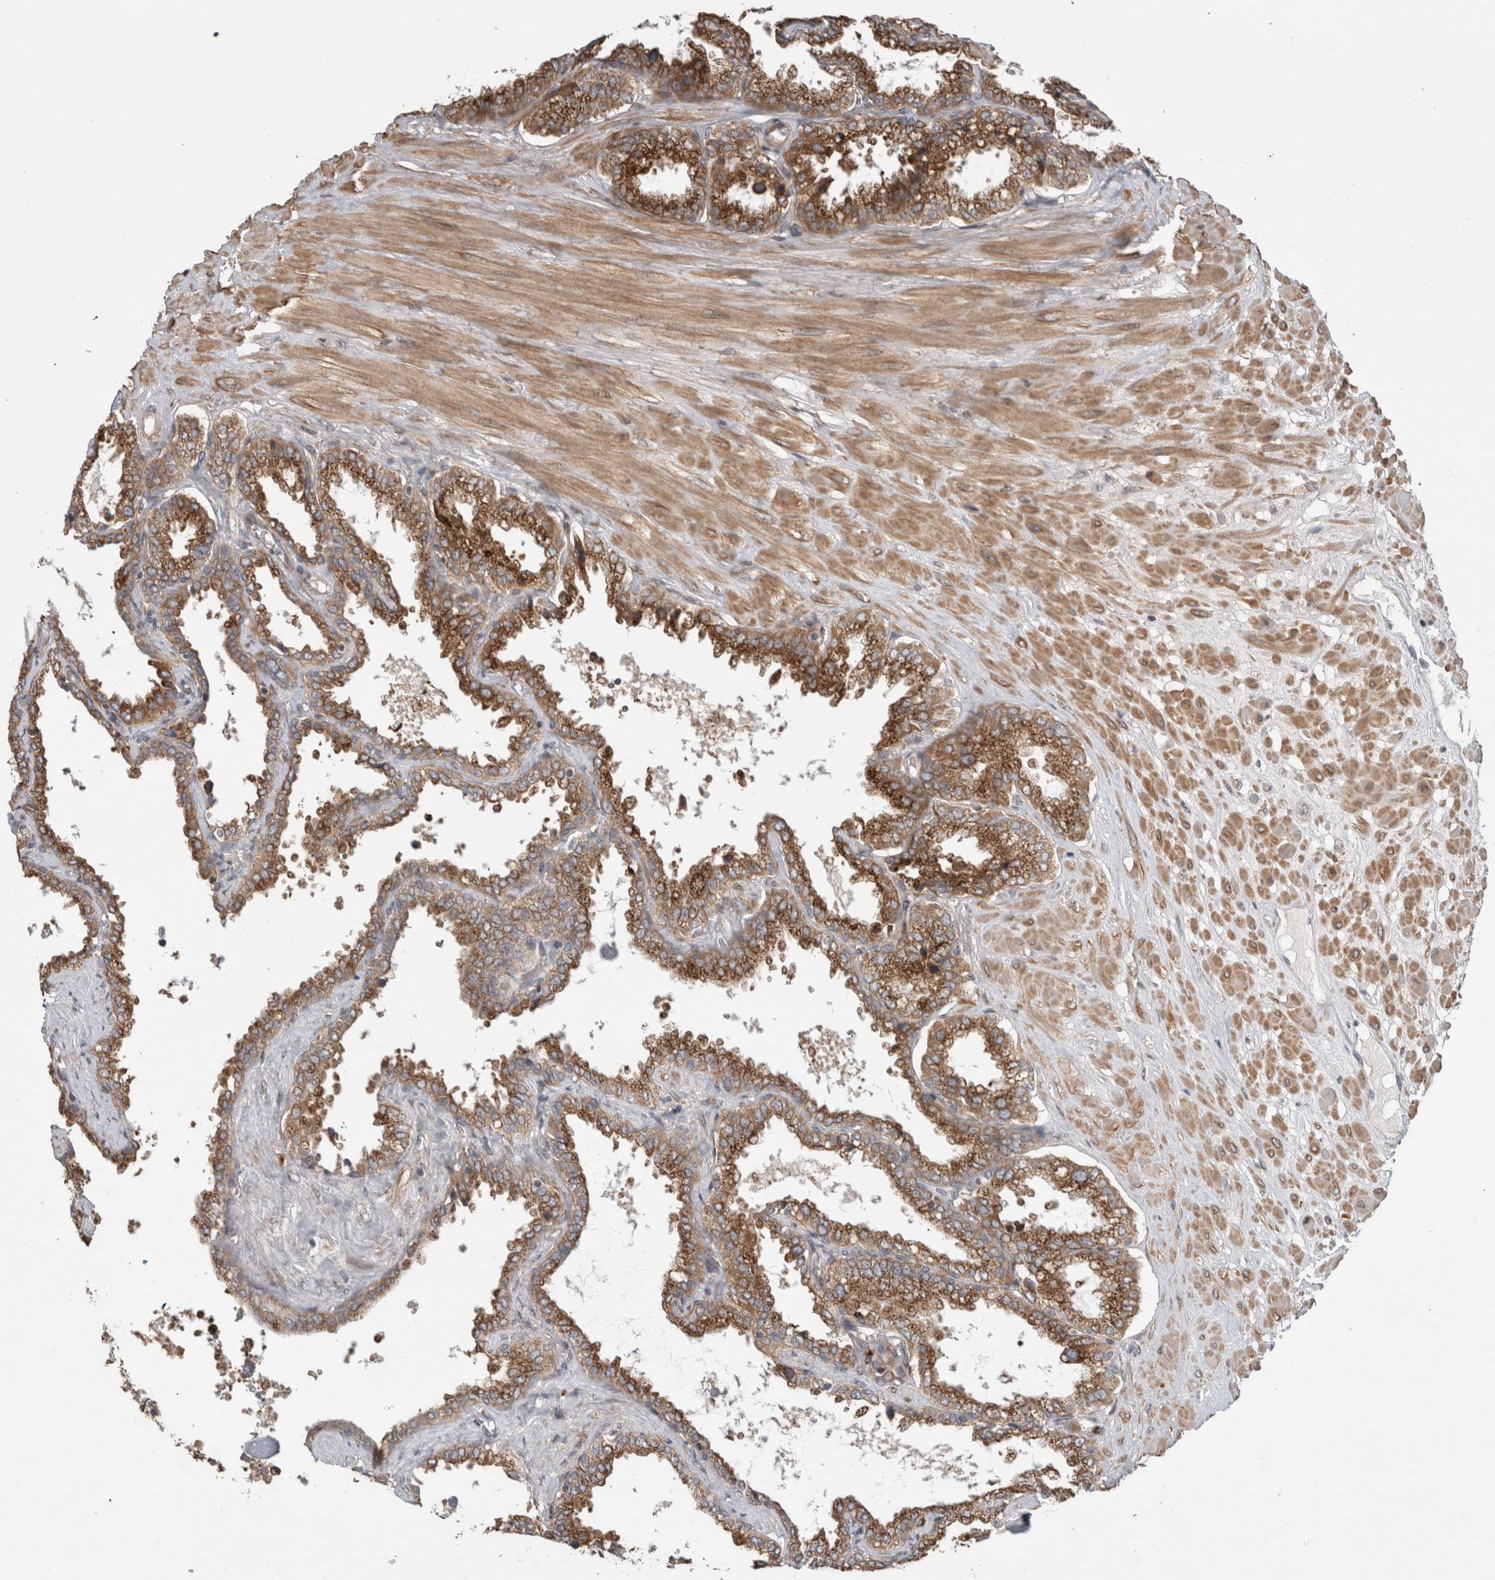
{"staining": {"intensity": "strong", "quantity": ">75%", "location": "cytoplasmic/membranous"}, "tissue": "seminal vesicle", "cell_type": "Glandular cells", "image_type": "normal", "snomed": [{"axis": "morphology", "description": "Normal tissue, NOS"}, {"axis": "topography", "description": "Seminal veicle"}], "caption": "A high-resolution micrograph shows immunohistochemistry (IHC) staining of normal seminal vesicle, which shows strong cytoplasmic/membranous staining in about >75% of glandular cells. The staining is performed using DAB brown chromogen to label protein expression. The nuclei are counter-stained blue using hematoxylin.", "gene": "TRIM5", "patient": {"sex": "male", "age": 46}}